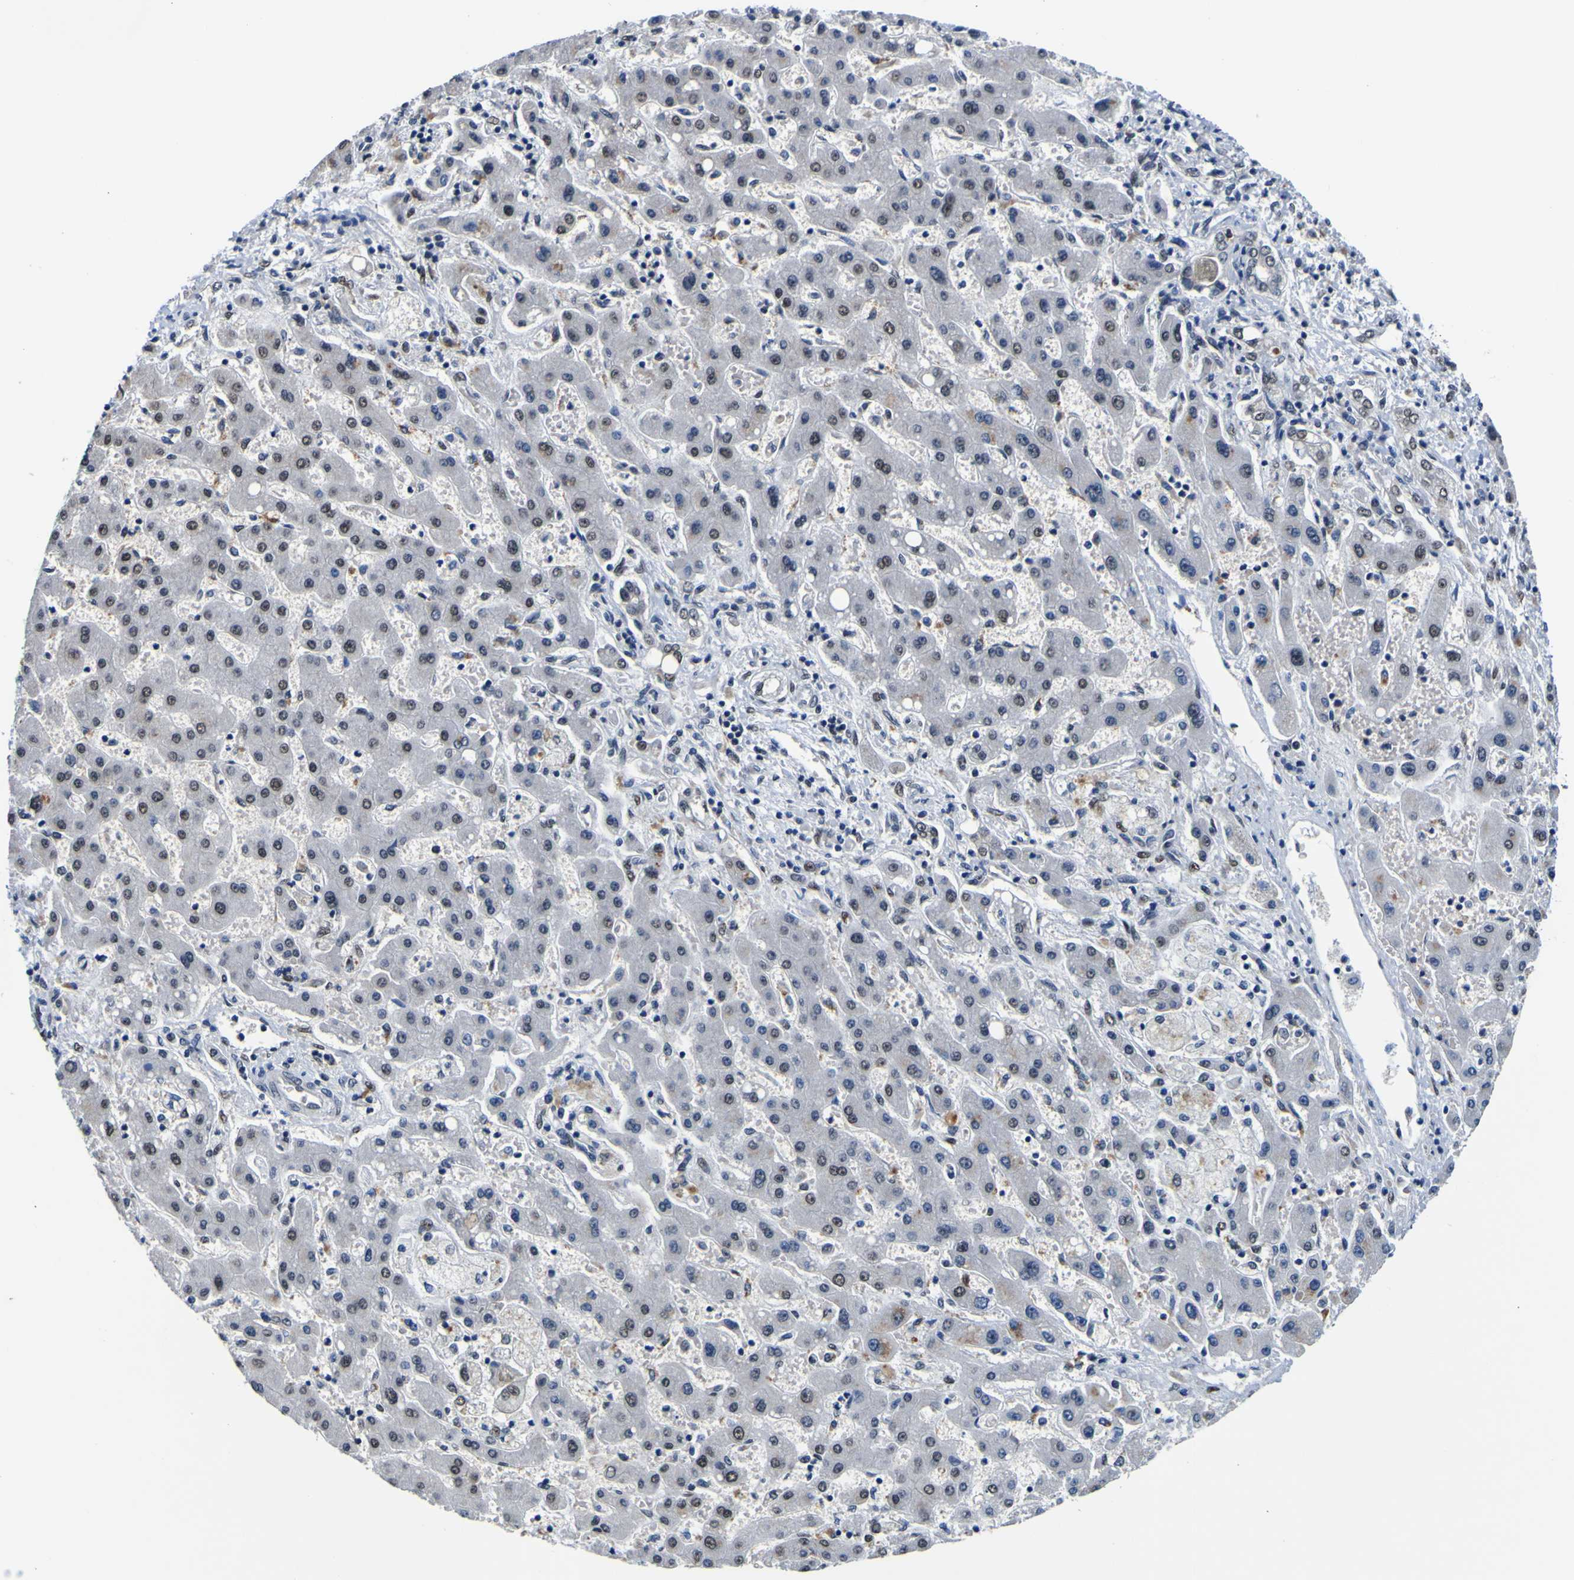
{"staining": {"intensity": "weak", "quantity": "25%-75%", "location": "nuclear"}, "tissue": "liver cancer", "cell_type": "Tumor cells", "image_type": "cancer", "snomed": [{"axis": "morphology", "description": "Cholangiocarcinoma"}, {"axis": "topography", "description": "Liver"}], "caption": "Liver cancer tissue demonstrates weak nuclear staining in approximately 25%-75% of tumor cells", "gene": "CUL4B", "patient": {"sex": "male", "age": 50}}